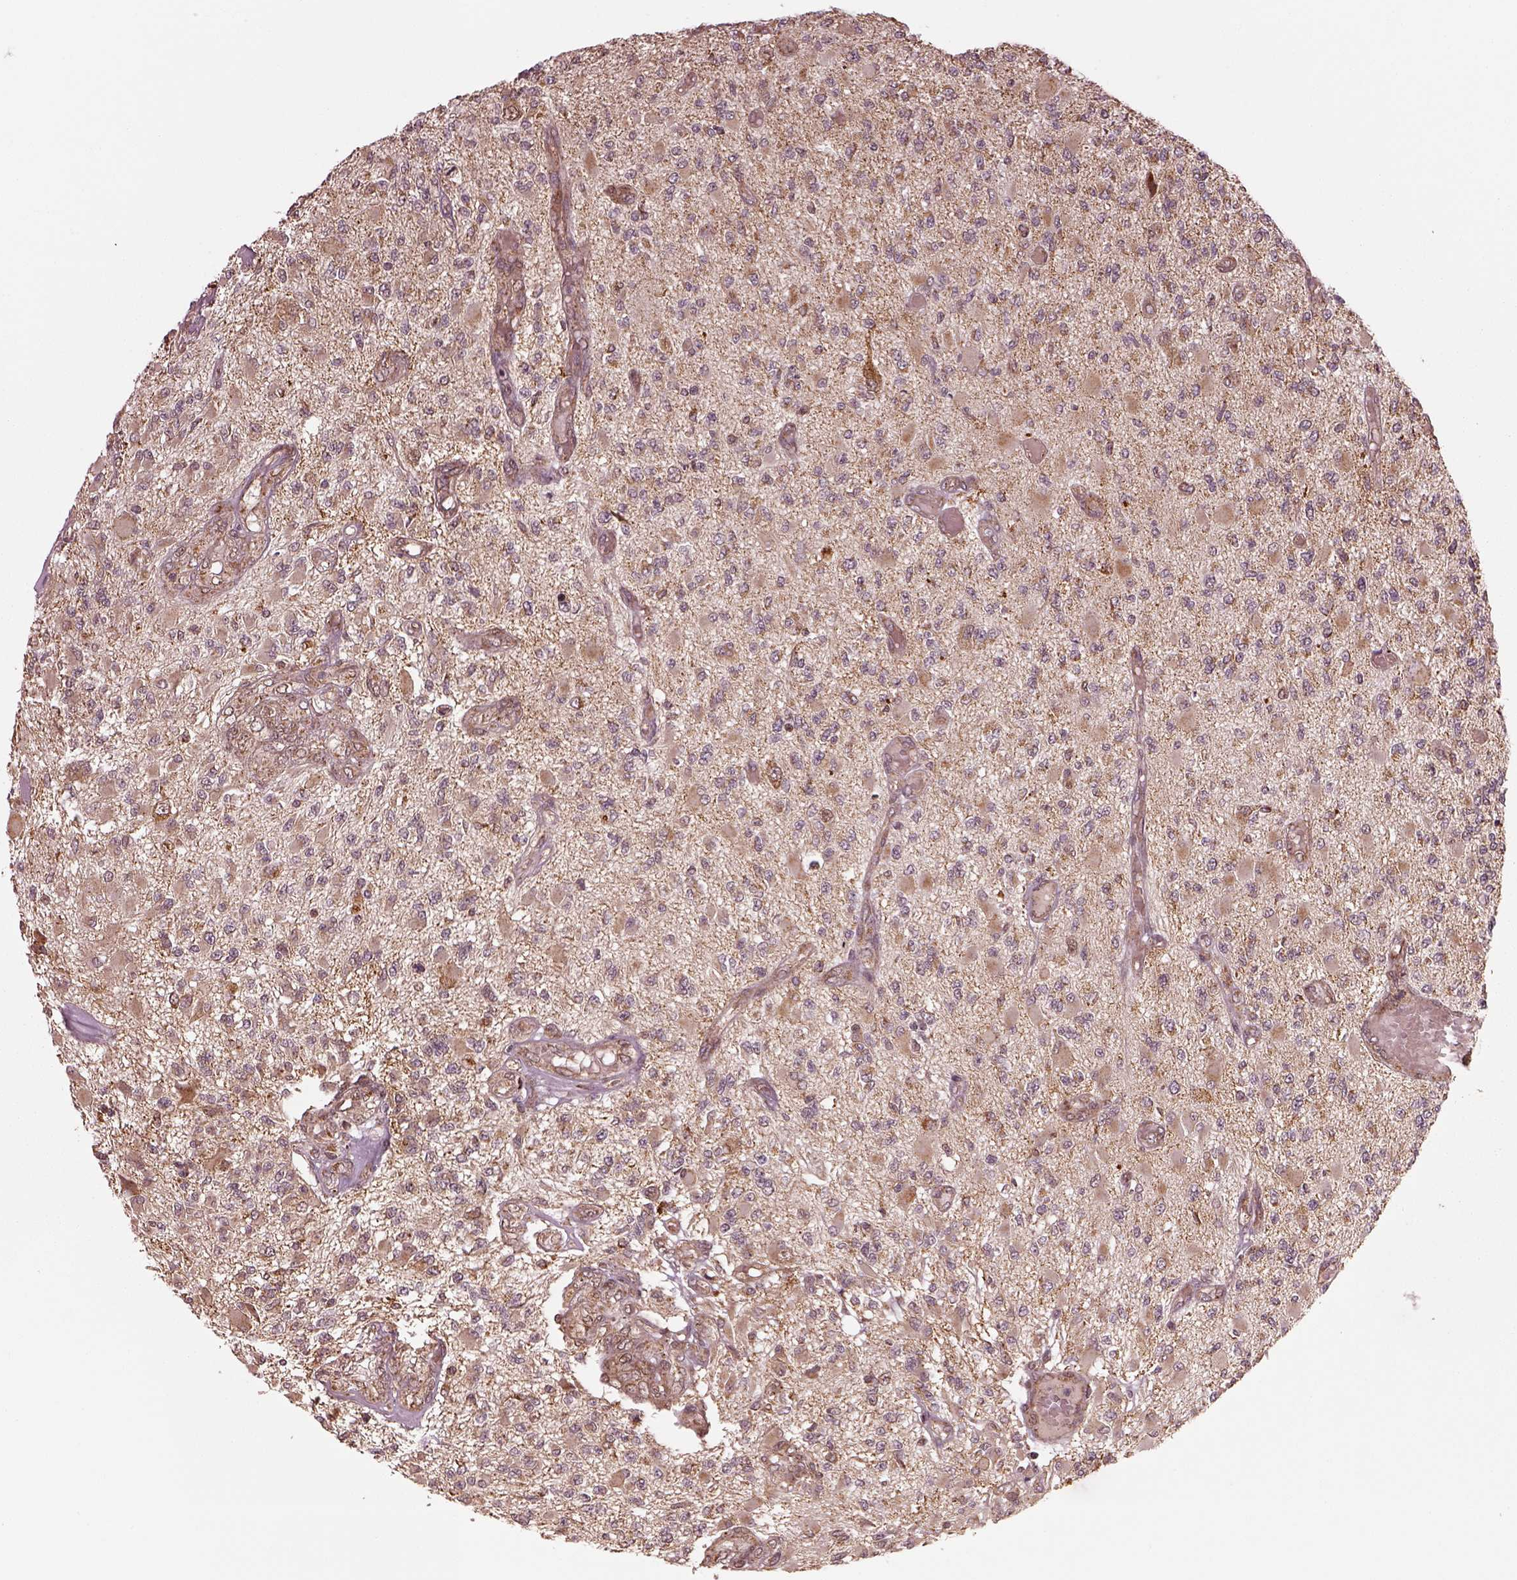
{"staining": {"intensity": "moderate", "quantity": "25%-75%", "location": "cytoplasmic/membranous"}, "tissue": "glioma", "cell_type": "Tumor cells", "image_type": "cancer", "snomed": [{"axis": "morphology", "description": "Glioma, malignant, High grade"}, {"axis": "topography", "description": "Brain"}], "caption": "Malignant high-grade glioma tissue exhibits moderate cytoplasmic/membranous expression in approximately 25%-75% of tumor cells, visualized by immunohistochemistry. Ihc stains the protein of interest in brown and the nuclei are stained blue.", "gene": "SEL1L3", "patient": {"sex": "female", "age": 63}}